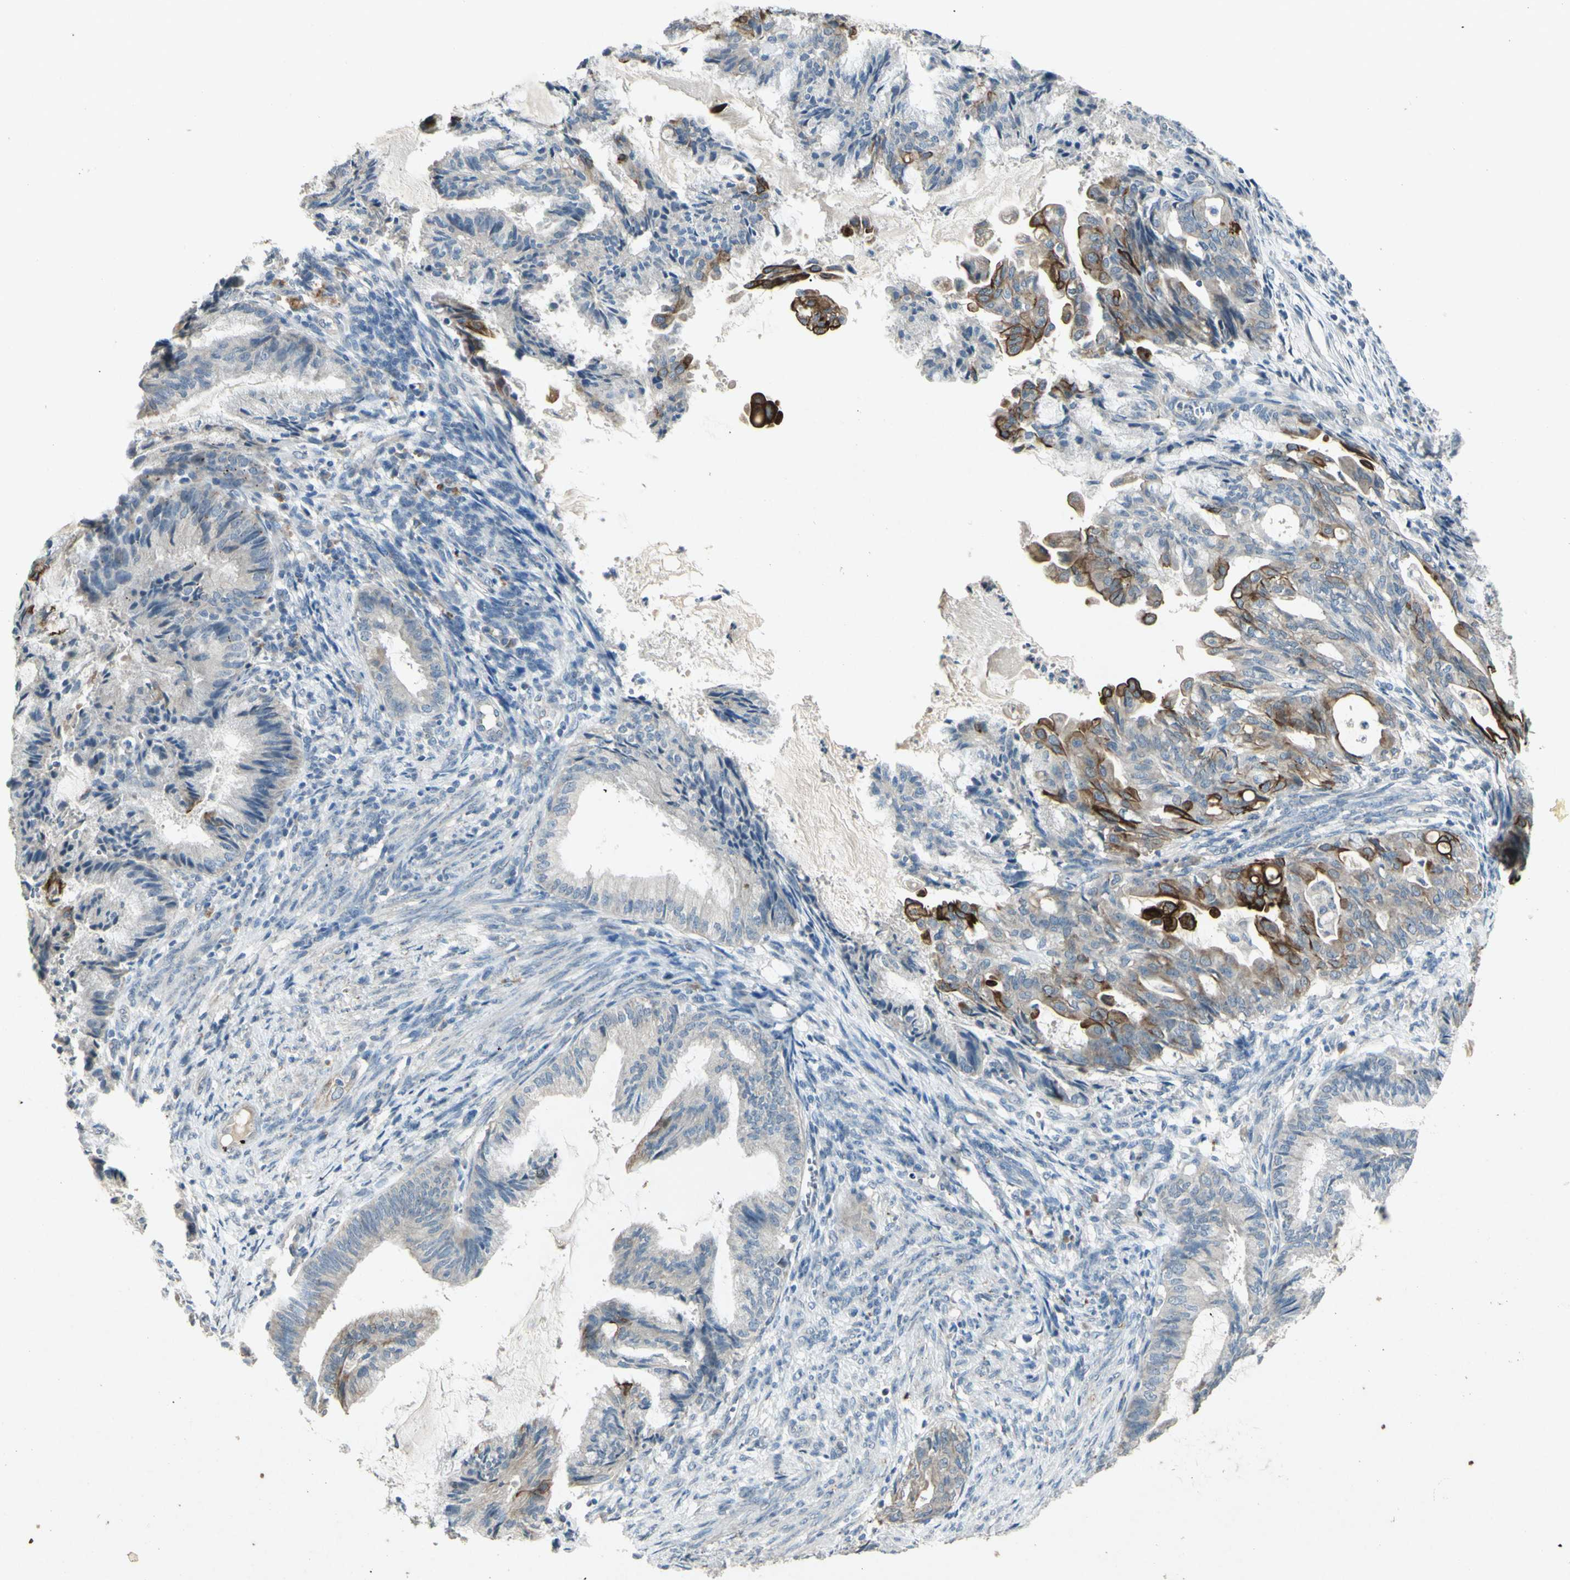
{"staining": {"intensity": "strong", "quantity": "<25%", "location": "cytoplasmic/membranous"}, "tissue": "endometrial cancer", "cell_type": "Tumor cells", "image_type": "cancer", "snomed": [{"axis": "morphology", "description": "Adenocarcinoma, NOS"}, {"axis": "topography", "description": "Endometrium"}], "caption": "Human adenocarcinoma (endometrial) stained with a brown dye shows strong cytoplasmic/membranous positive positivity in about <25% of tumor cells.", "gene": "TIMM21", "patient": {"sex": "female", "age": 86}}